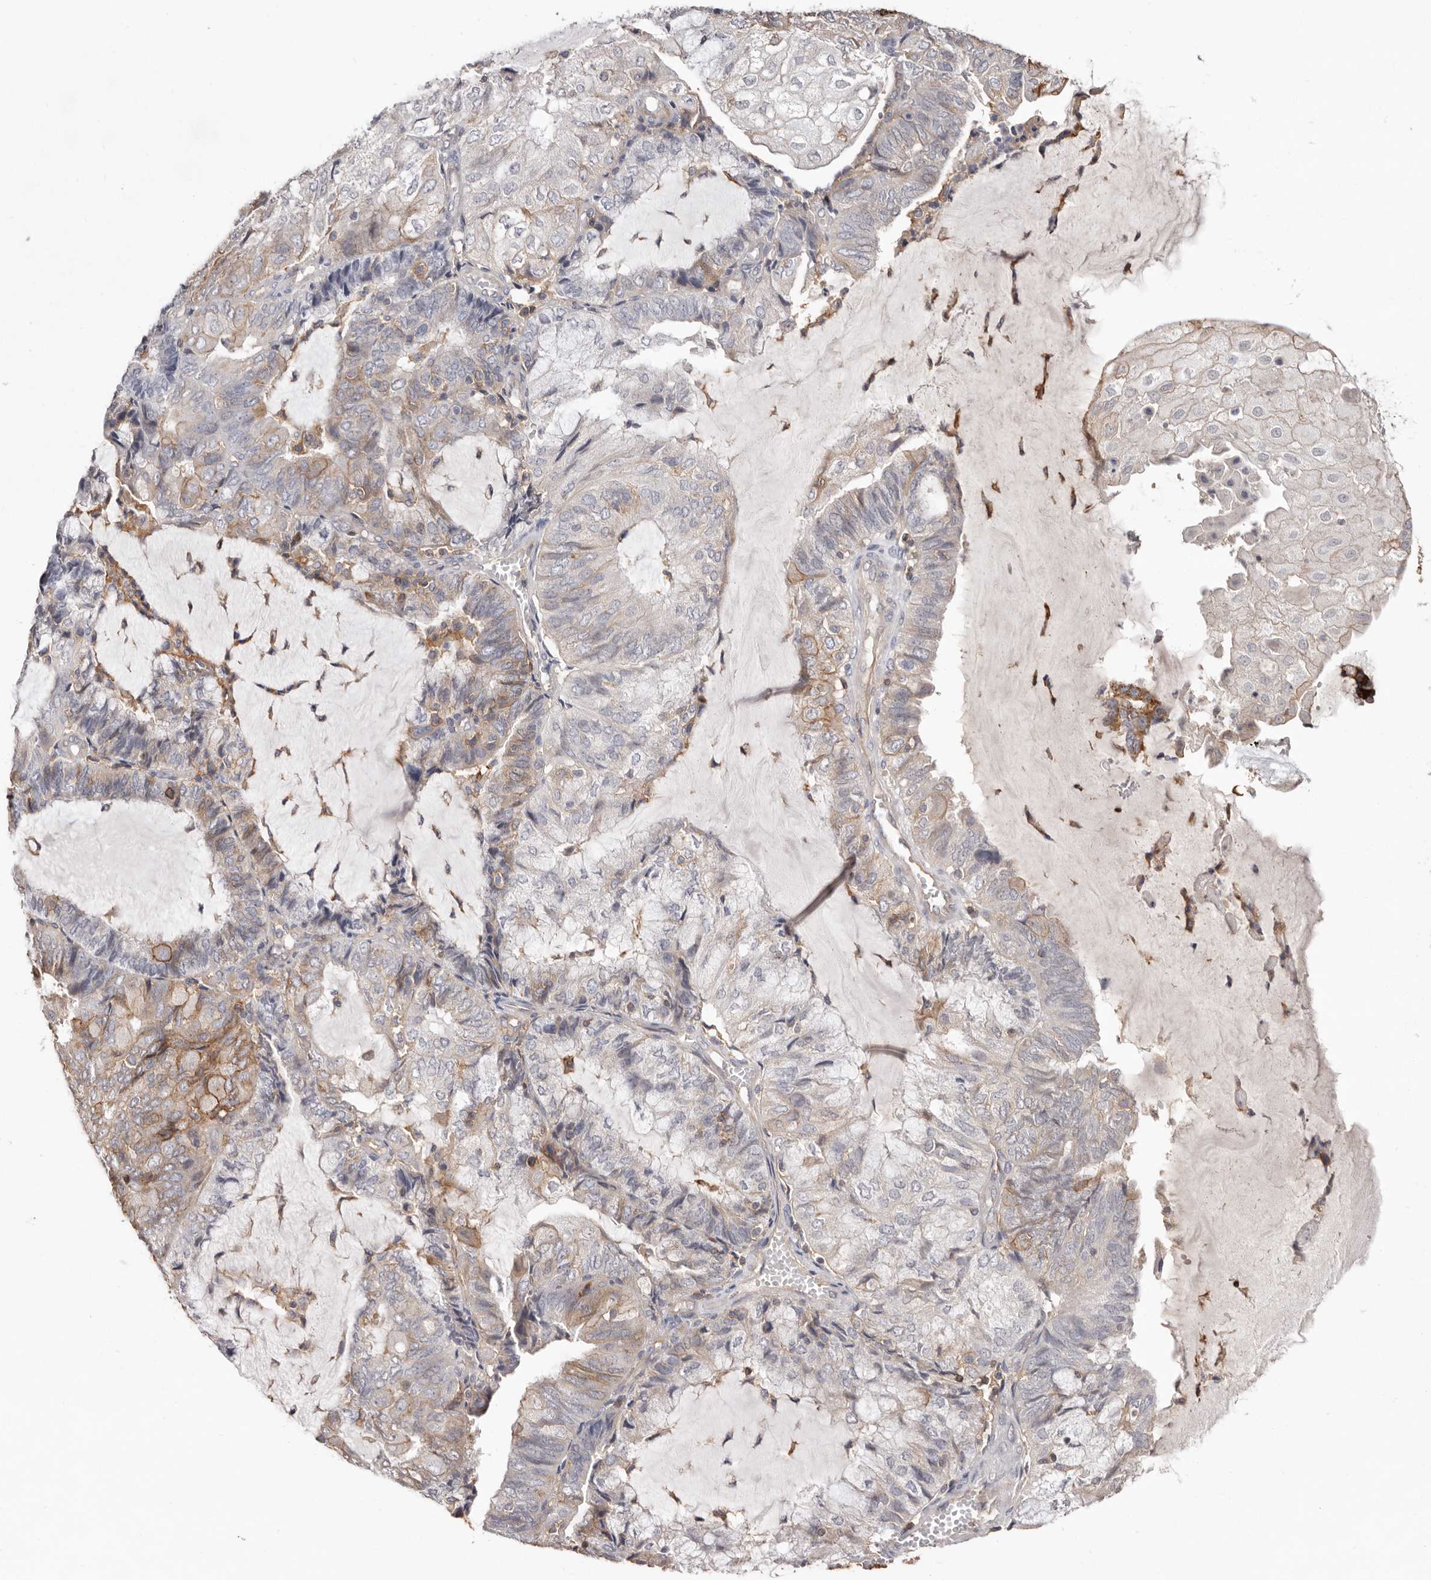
{"staining": {"intensity": "moderate", "quantity": "25%-75%", "location": "cytoplasmic/membranous"}, "tissue": "endometrial cancer", "cell_type": "Tumor cells", "image_type": "cancer", "snomed": [{"axis": "morphology", "description": "Adenocarcinoma, NOS"}, {"axis": "topography", "description": "Endometrium"}], "caption": "Endometrial cancer stained for a protein (brown) reveals moderate cytoplasmic/membranous positive staining in approximately 25%-75% of tumor cells.", "gene": "MMACHC", "patient": {"sex": "female", "age": 81}}